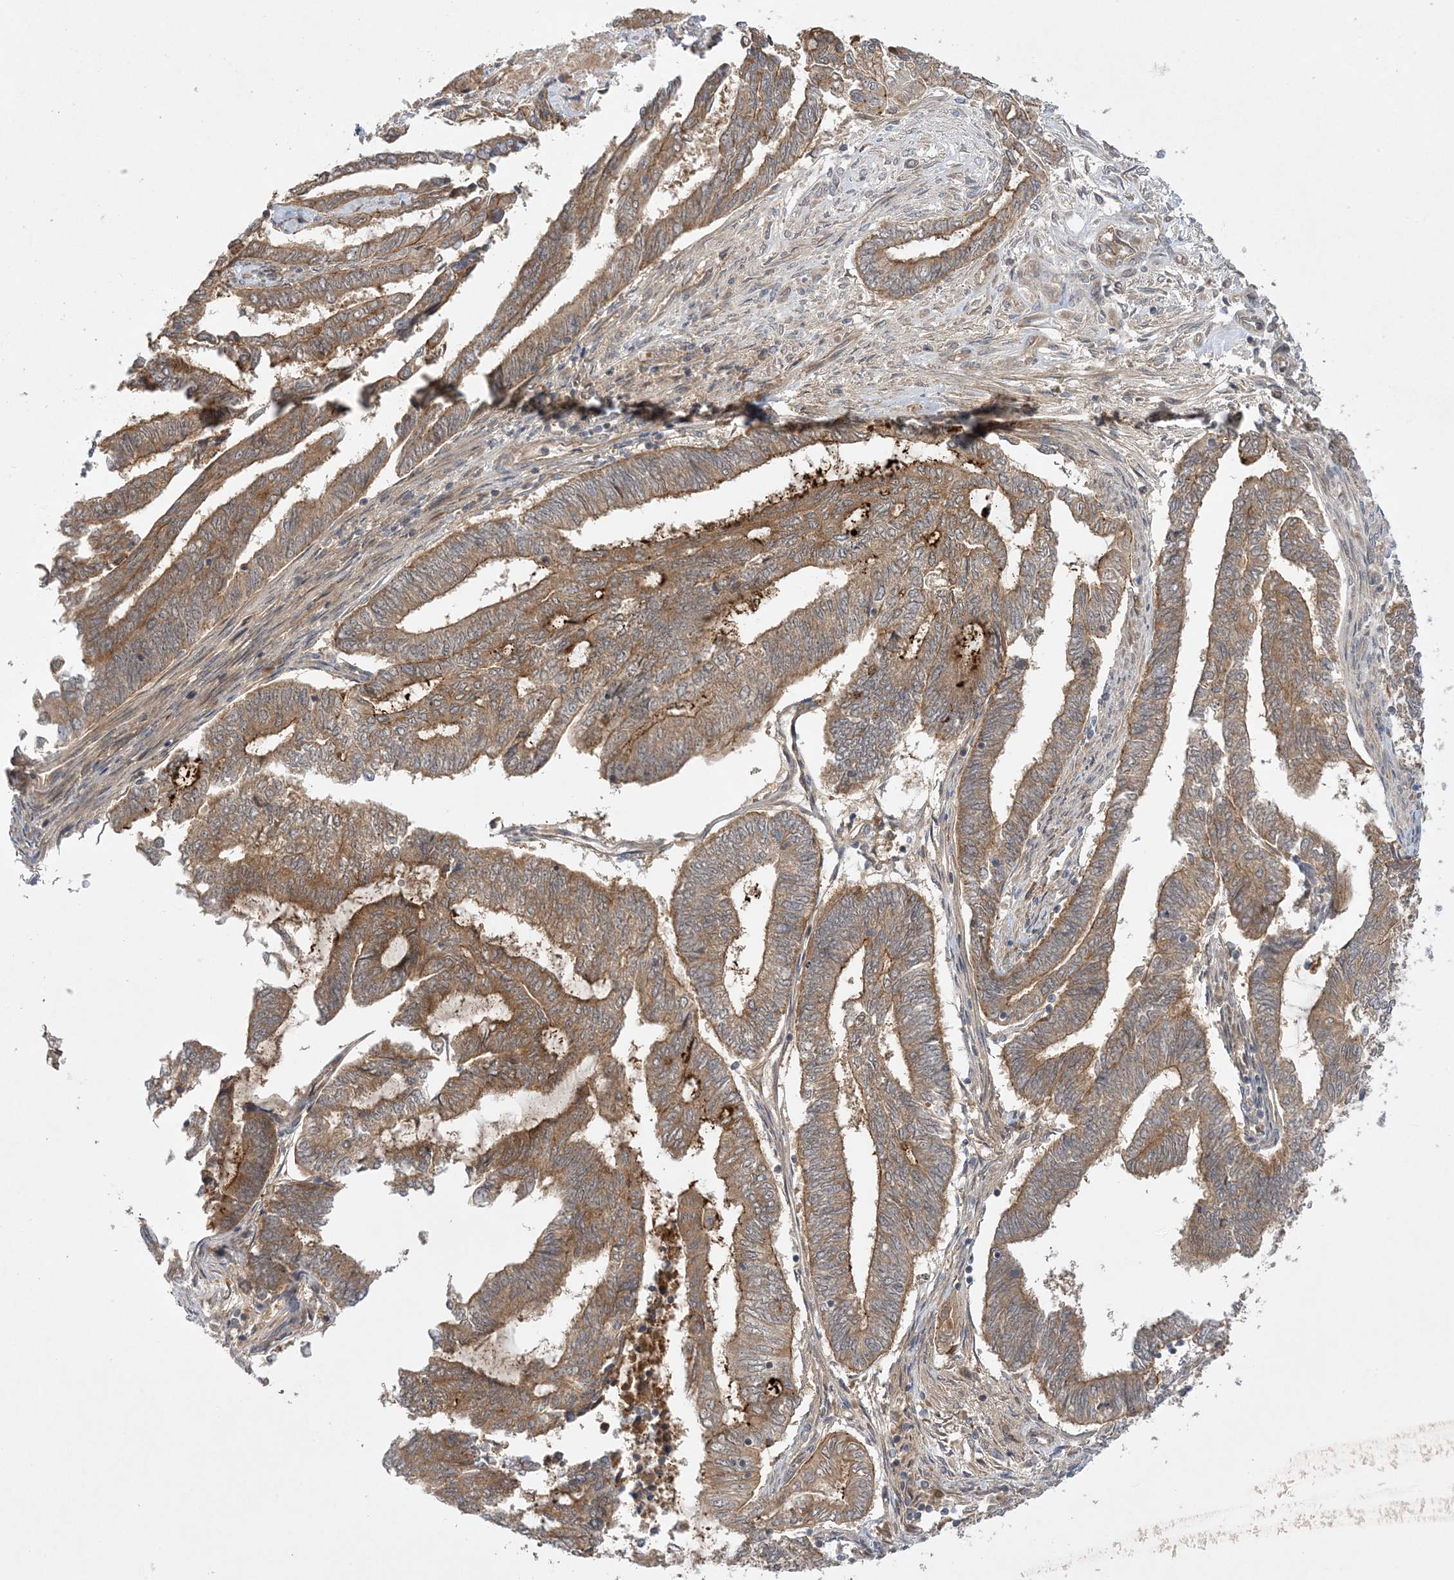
{"staining": {"intensity": "moderate", "quantity": ">75%", "location": "cytoplasmic/membranous"}, "tissue": "endometrial cancer", "cell_type": "Tumor cells", "image_type": "cancer", "snomed": [{"axis": "morphology", "description": "Adenocarcinoma, NOS"}, {"axis": "topography", "description": "Uterus"}, {"axis": "topography", "description": "Endometrium"}], "caption": "Immunohistochemical staining of human endometrial cancer reveals moderate cytoplasmic/membranous protein expression in approximately >75% of tumor cells.", "gene": "MMADHC", "patient": {"sex": "female", "age": 70}}